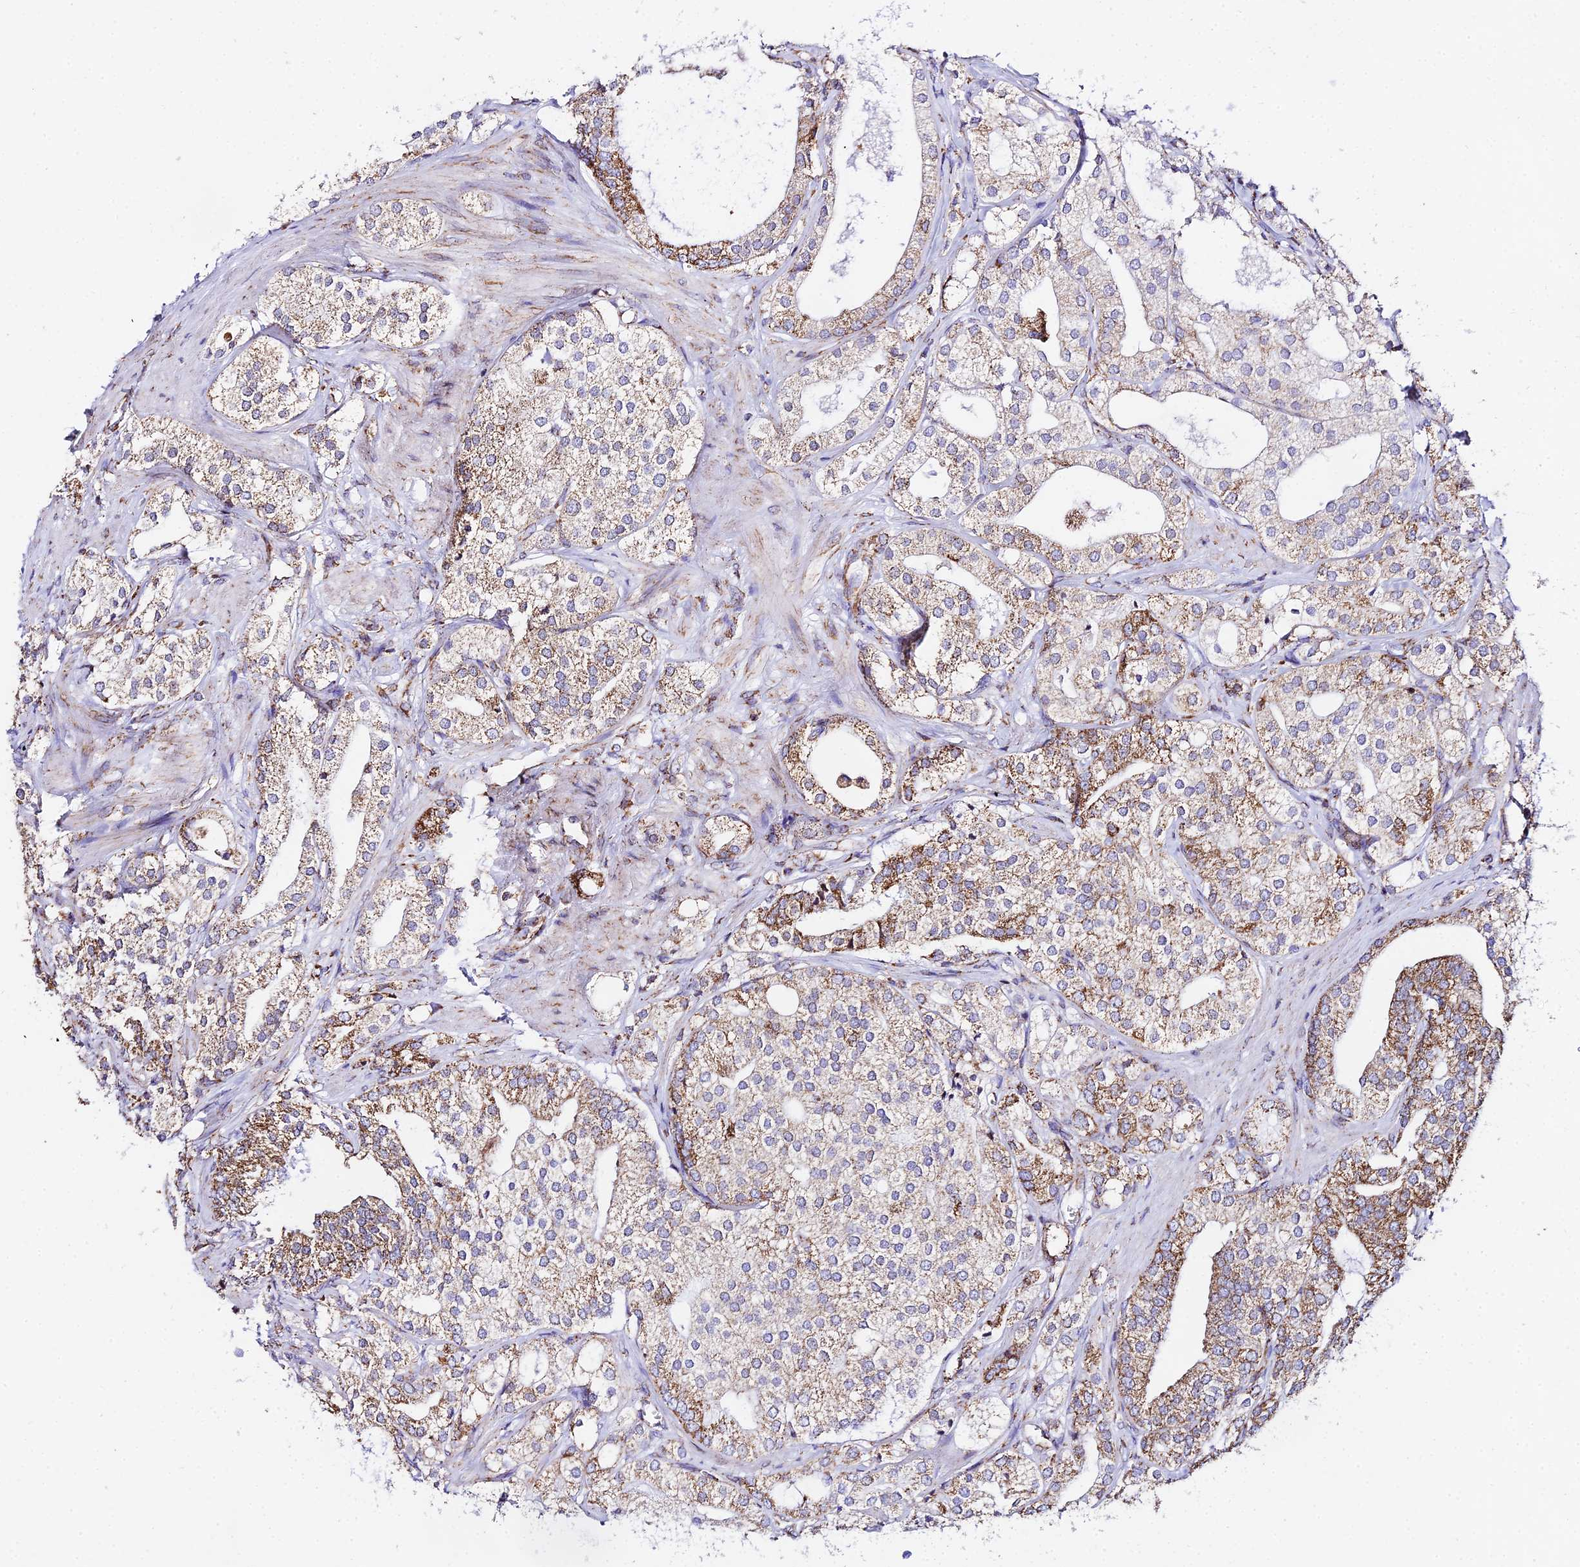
{"staining": {"intensity": "moderate", "quantity": "25%-75%", "location": "cytoplasmic/membranous"}, "tissue": "prostate cancer", "cell_type": "Tumor cells", "image_type": "cancer", "snomed": [{"axis": "morphology", "description": "Adenocarcinoma, High grade"}, {"axis": "topography", "description": "Prostate"}], "caption": "Protein expression analysis of prostate adenocarcinoma (high-grade) shows moderate cytoplasmic/membranous positivity in about 25%-75% of tumor cells. The protein is stained brown, and the nuclei are stained in blue (DAB IHC with brightfield microscopy, high magnification).", "gene": "ATP5PD", "patient": {"sex": "male", "age": 50}}